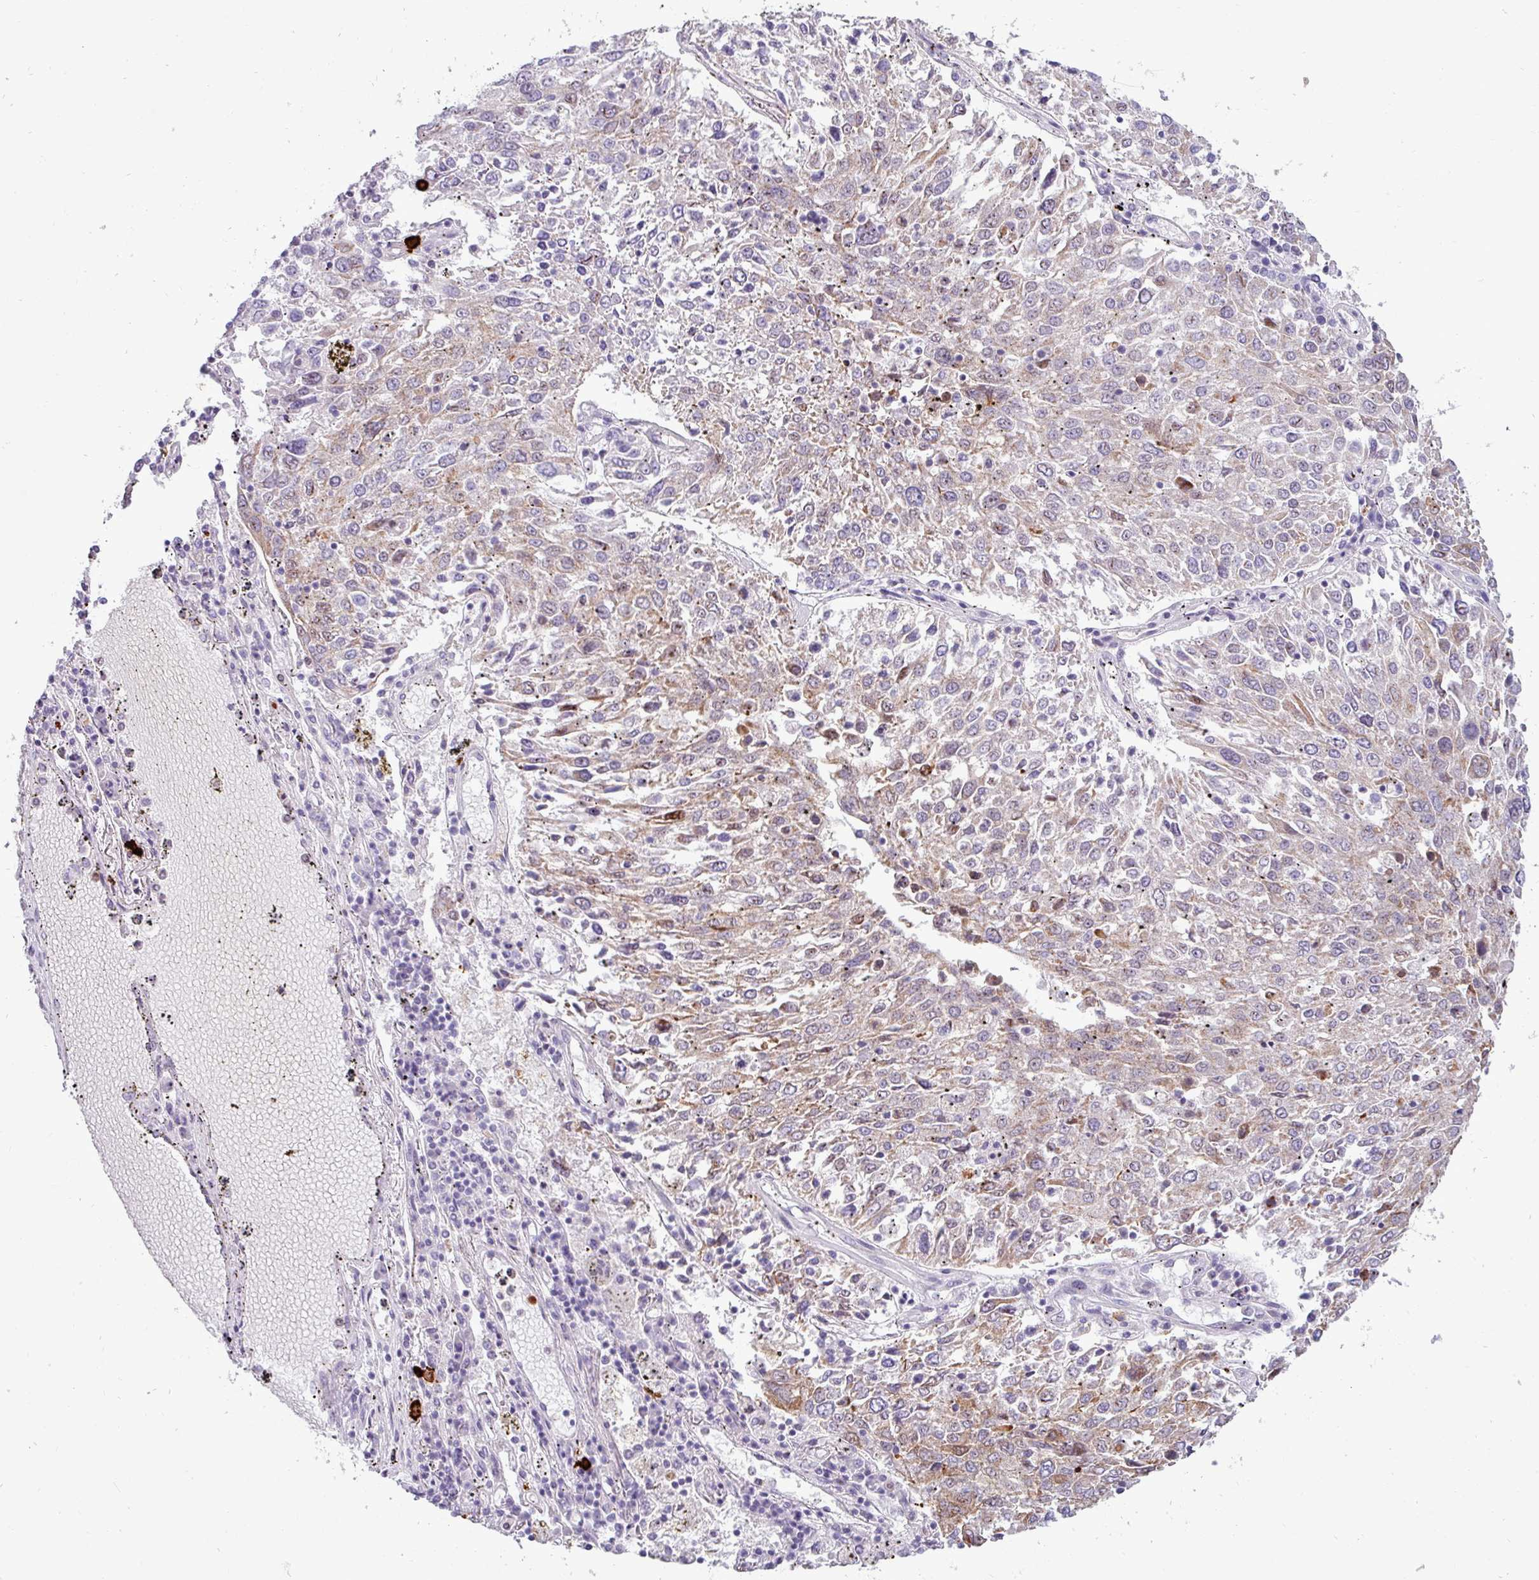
{"staining": {"intensity": "weak", "quantity": "<25%", "location": "cytoplasmic/membranous"}, "tissue": "lung cancer", "cell_type": "Tumor cells", "image_type": "cancer", "snomed": [{"axis": "morphology", "description": "Squamous cell carcinoma, NOS"}, {"axis": "topography", "description": "Lung"}], "caption": "High magnification brightfield microscopy of lung cancer stained with DAB (brown) and counterstained with hematoxylin (blue): tumor cells show no significant positivity.", "gene": "TRIM39", "patient": {"sex": "male", "age": 65}}